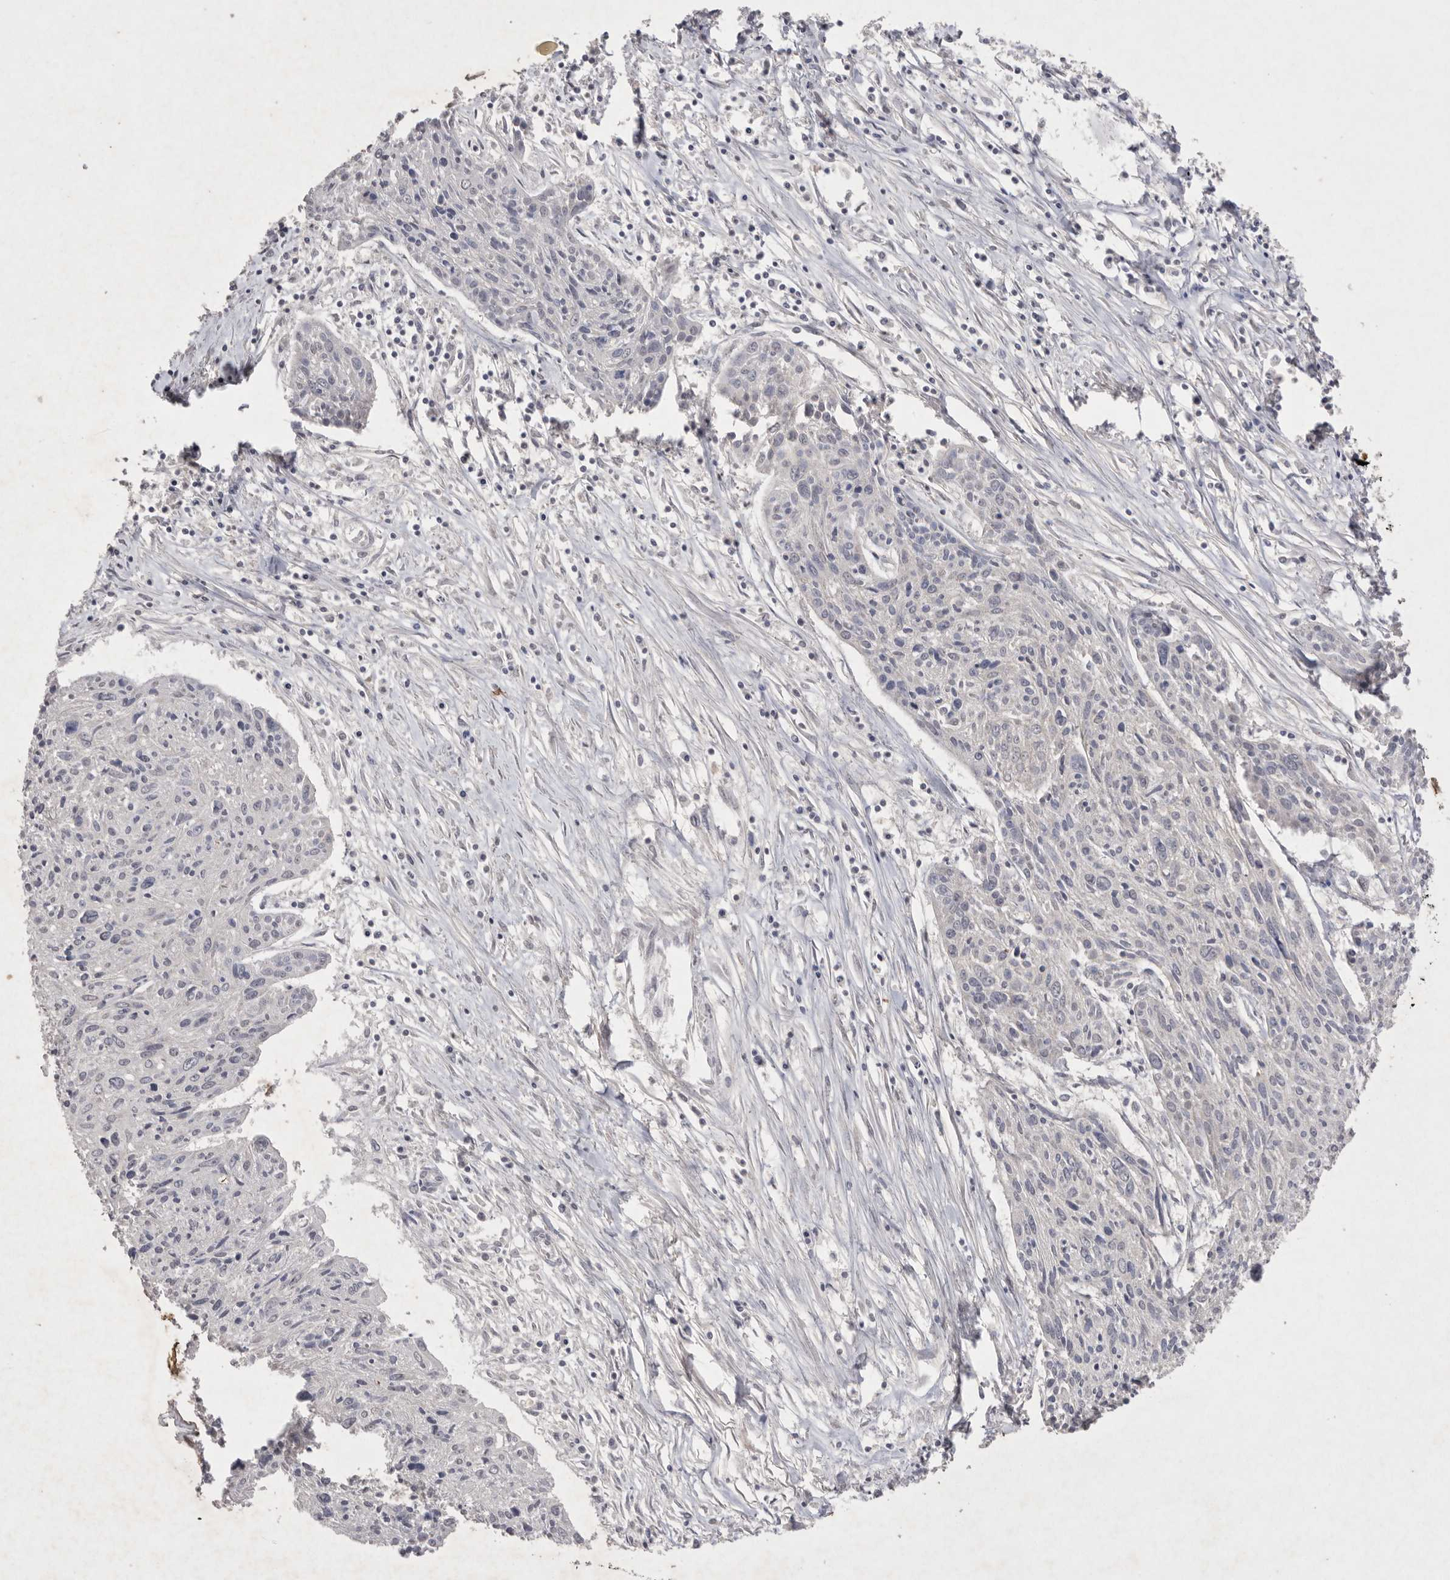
{"staining": {"intensity": "negative", "quantity": "none", "location": "none"}, "tissue": "cervical cancer", "cell_type": "Tumor cells", "image_type": "cancer", "snomed": [{"axis": "morphology", "description": "Squamous cell carcinoma, NOS"}, {"axis": "topography", "description": "Cervix"}], "caption": "Human cervical cancer stained for a protein using IHC reveals no staining in tumor cells.", "gene": "APLNR", "patient": {"sex": "female", "age": 51}}